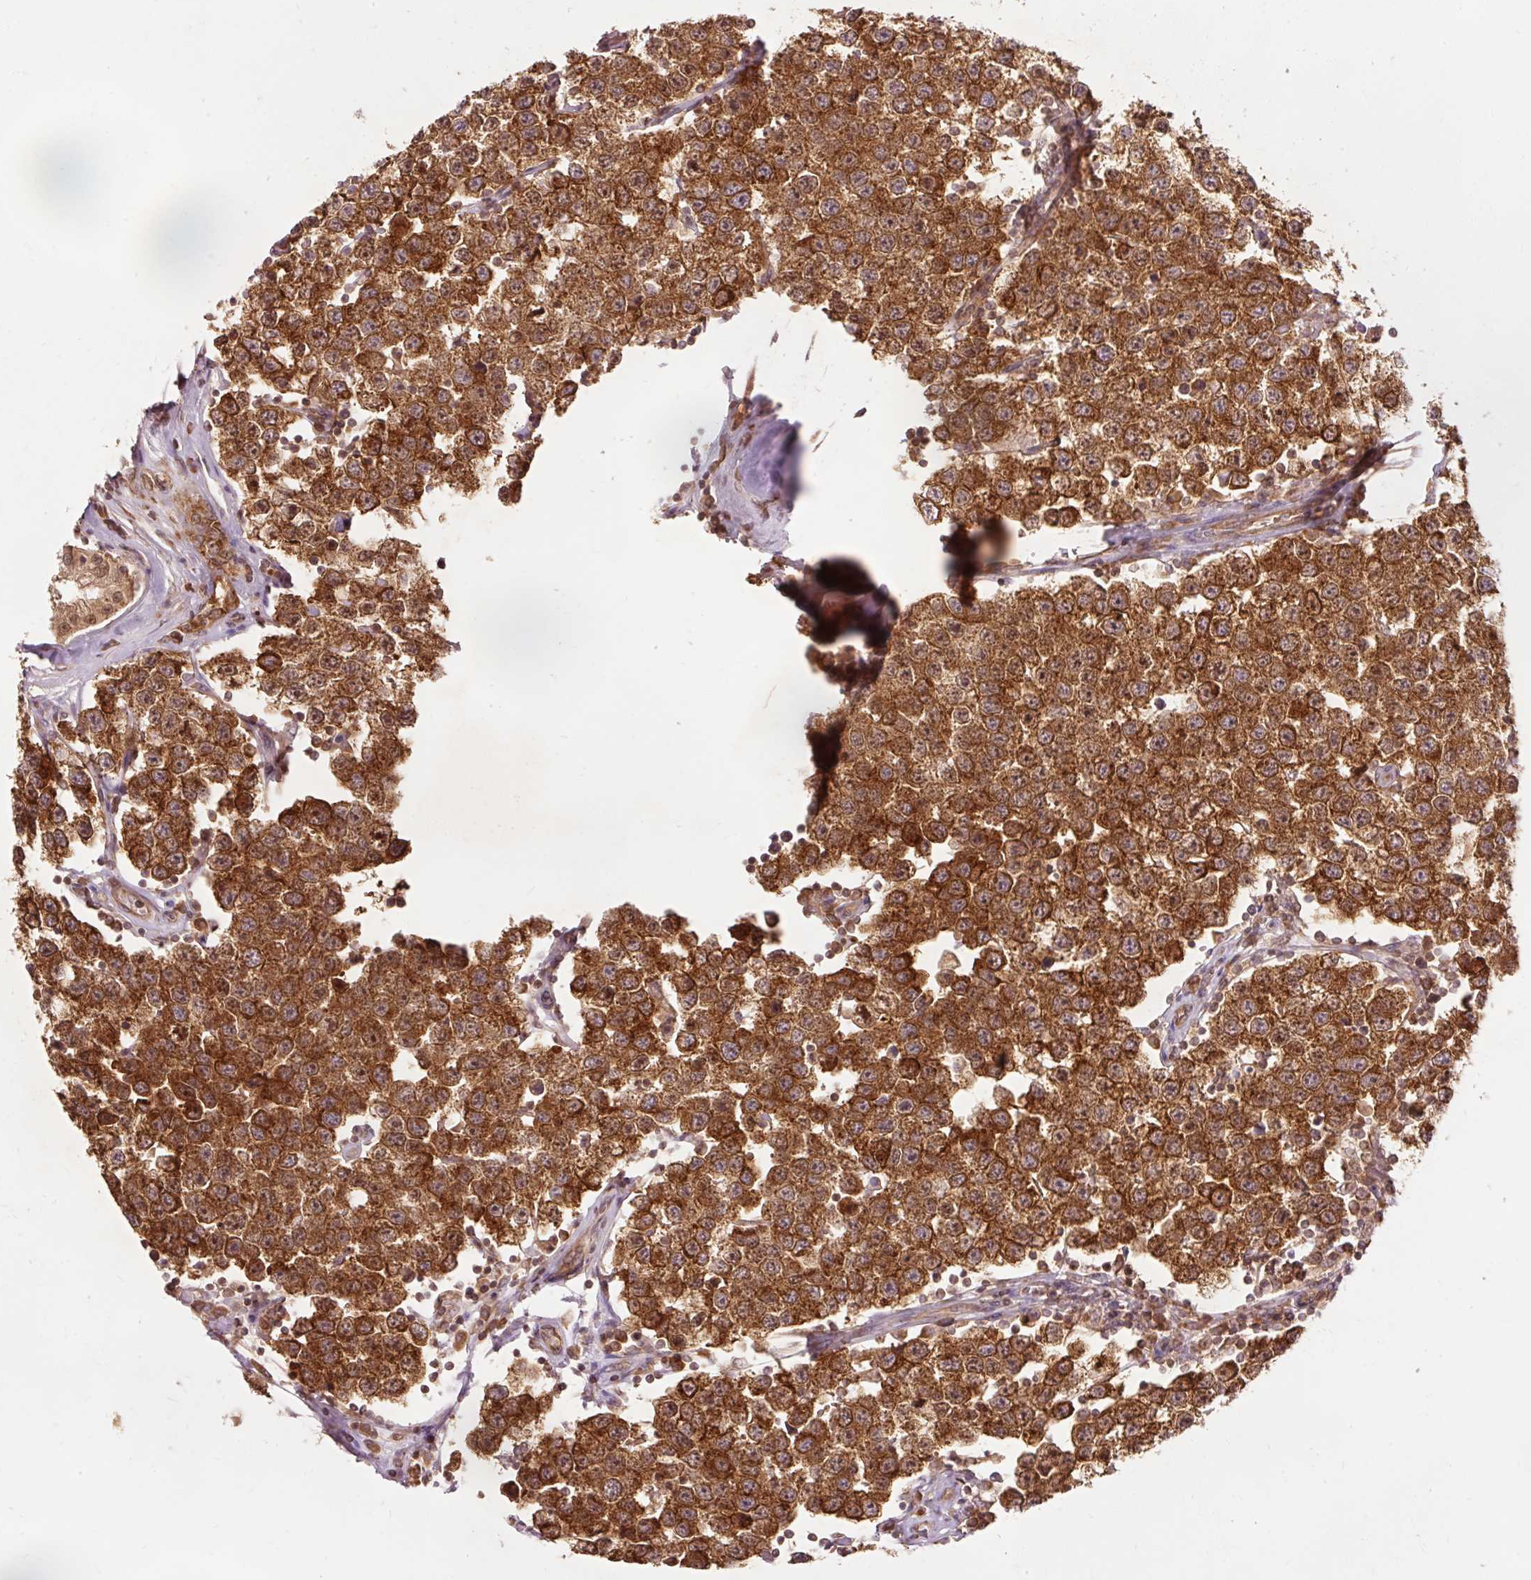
{"staining": {"intensity": "strong", "quantity": ">75%", "location": "cytoplasmic/membranous"}, "tissue": "testis cancer", "cell_type": "Tumor cells", "image_type": "cancer", "snomed": [{"axis": "morphology", "description": "Seminoma, NOS"}, {"axis": "topography", "description": "Testis"}], "caption": "Protein expression analysis of testis seminoma displays strong cytoplasmic/membranous positivity in about >75% of tumor cells.", "gene": "PDAP1", "patient": {"sex": "male", "age": 34}}